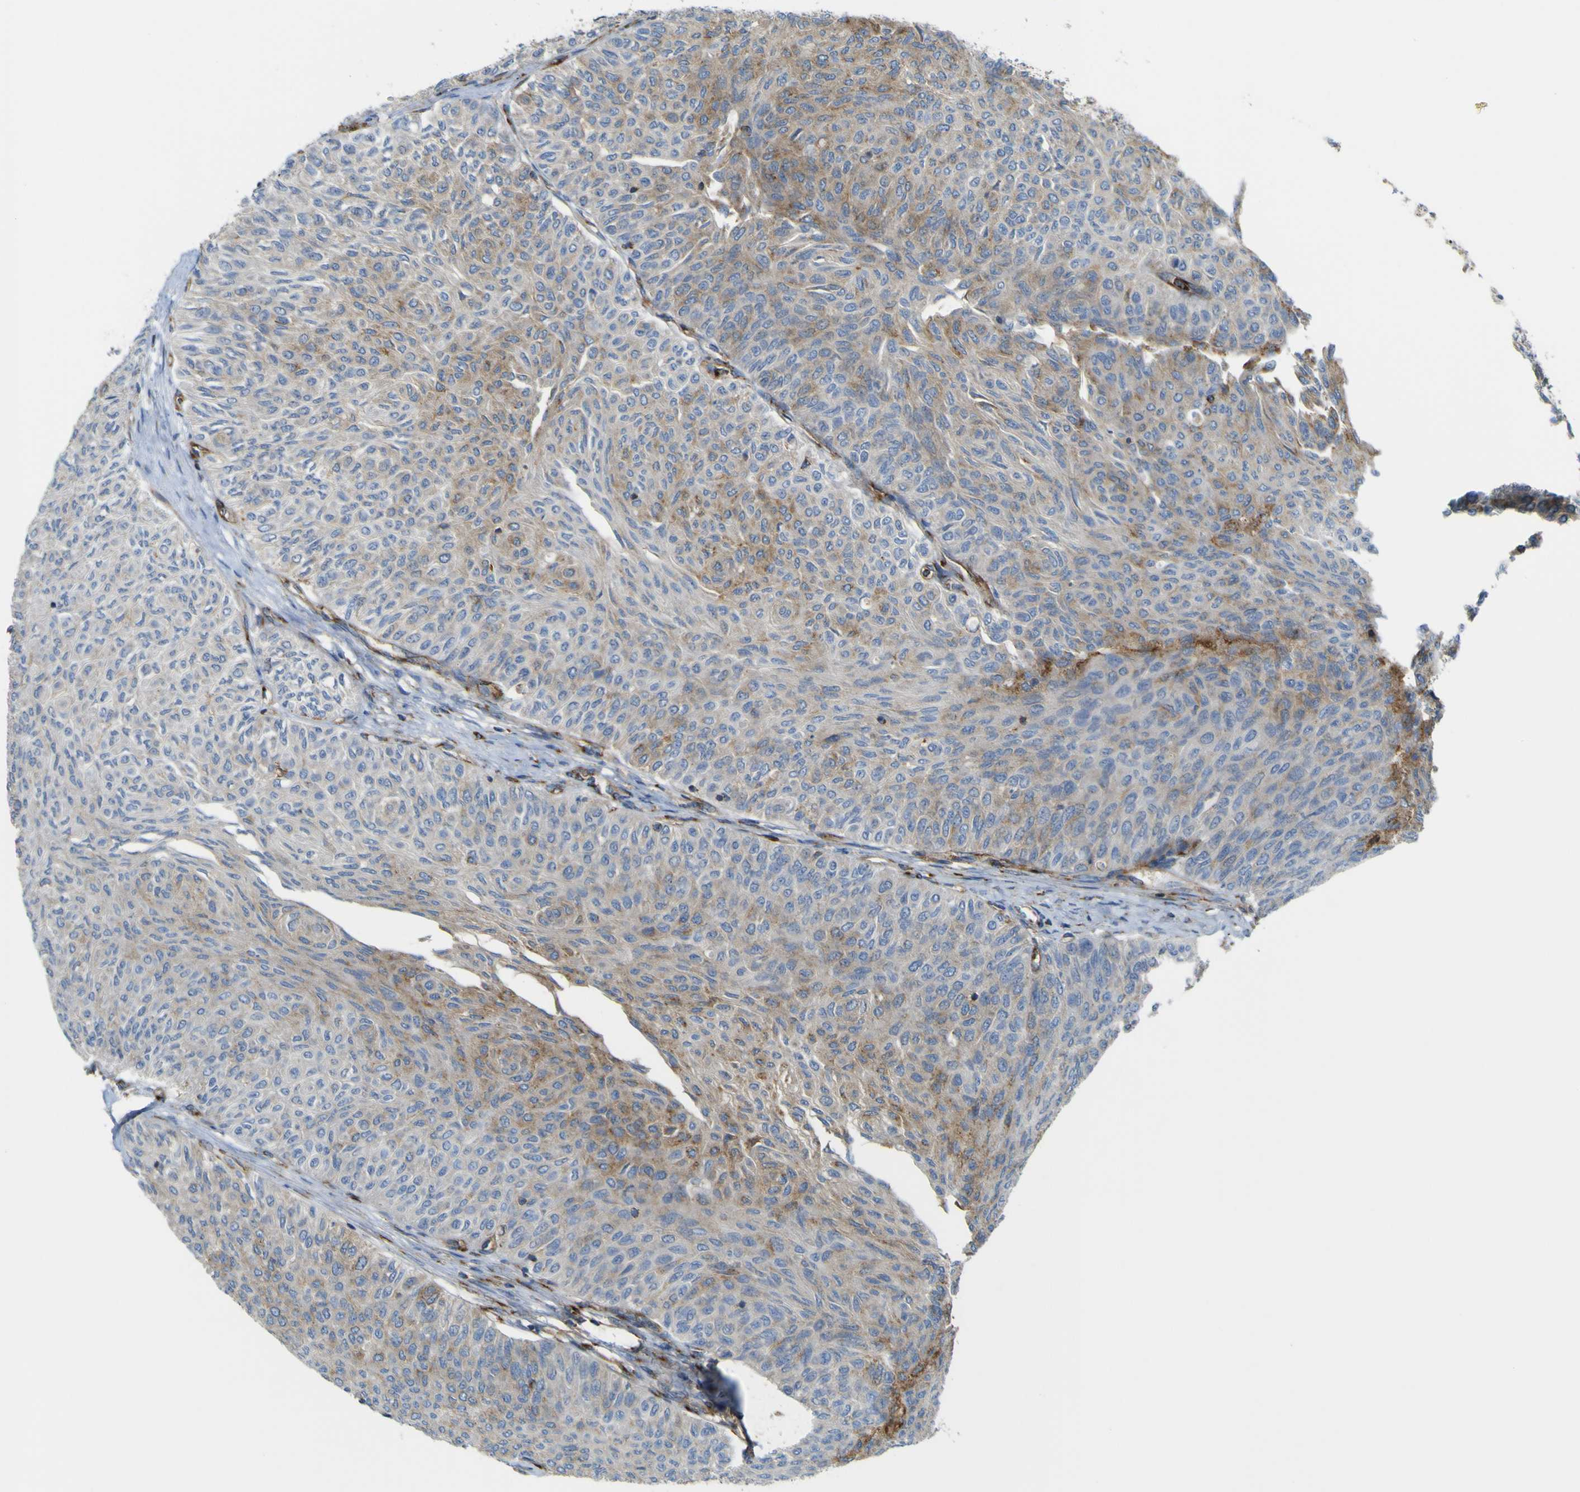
{"staining": {"intensity": "weak", "quantity": "25%-75%", "location": "cytoplasmic/membranous"}, "tissue": "urothelial cancer", "cell_type": "Tumor cells", "image_type": "cancer", "snomed": [{"axis": "morphology", "description": "Urothelial carcinoma, Low grade"}, {"axis": "topography", "description": "Urinary bladder"}], "caption": "Tumor cells demonstrate weak cytoplasmic/membranous expression in about 25%-75% of cells in urothelial cancer.", "gene": "IGF2R", "patient": {"sex": "male", "age": 78}}